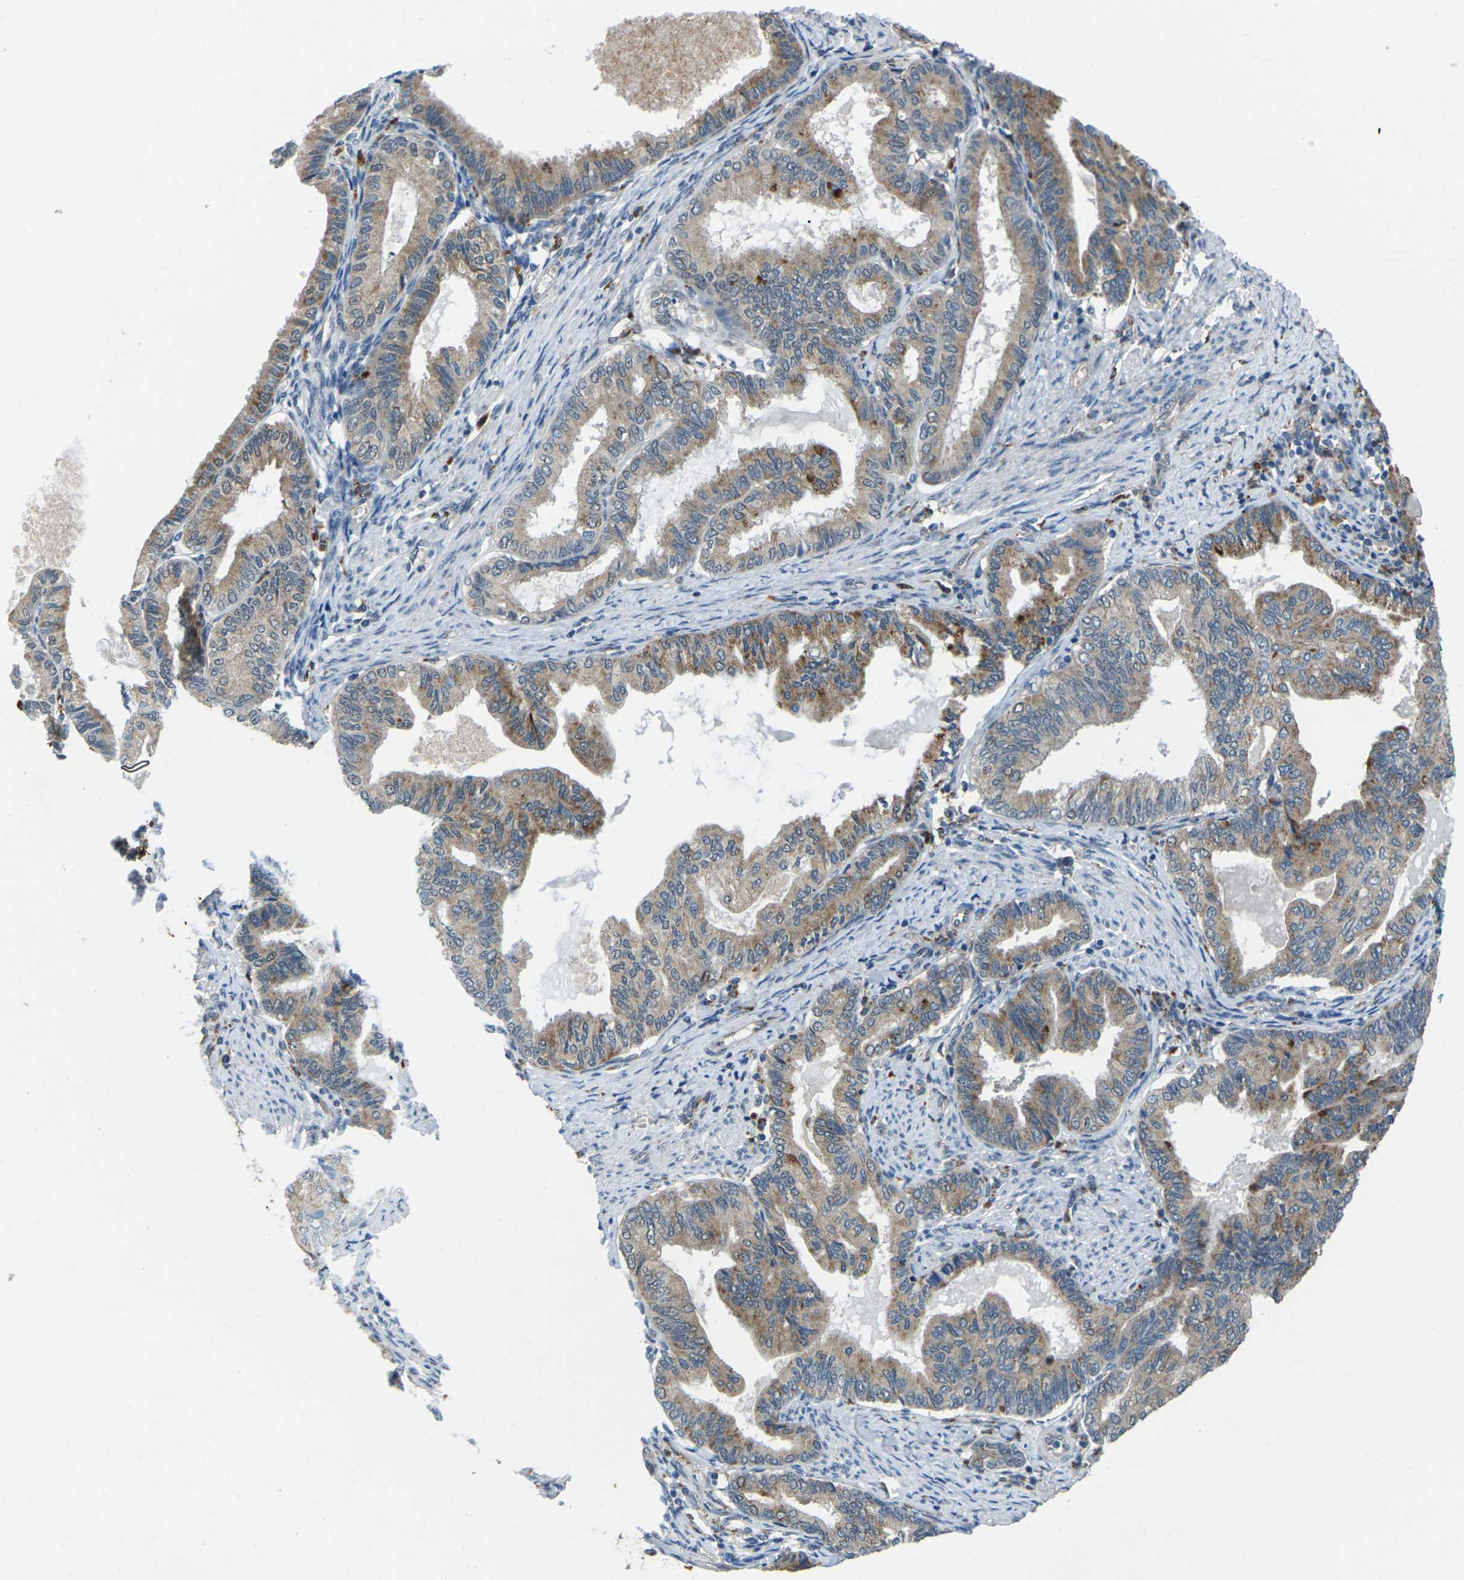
{"staining": {"intensity": "moderate", "quantity": ">75%", "location": "cytoplasmic/membranous"}, "tissue": "endometrial cancer", "cell_type": "Tumor cells", "image_type": "cancer", "snomed": [{"axis": "morphology", "description": "Adenocarcinoma, NOS"}, {"axis": "topography", "description": "Endometrium"}], "caption": "The micrograph shows immunohistochemical staining of adenocarcinoma (endometrial). There is moderate cytoplasmic/membranous positivity is identified in approximately >75% of tumor cells. The protein is shown in brown color, while the nuclei are stained blue.", "gene": "SLC31A2", "patient": {"sex": "female", "age": 86}}